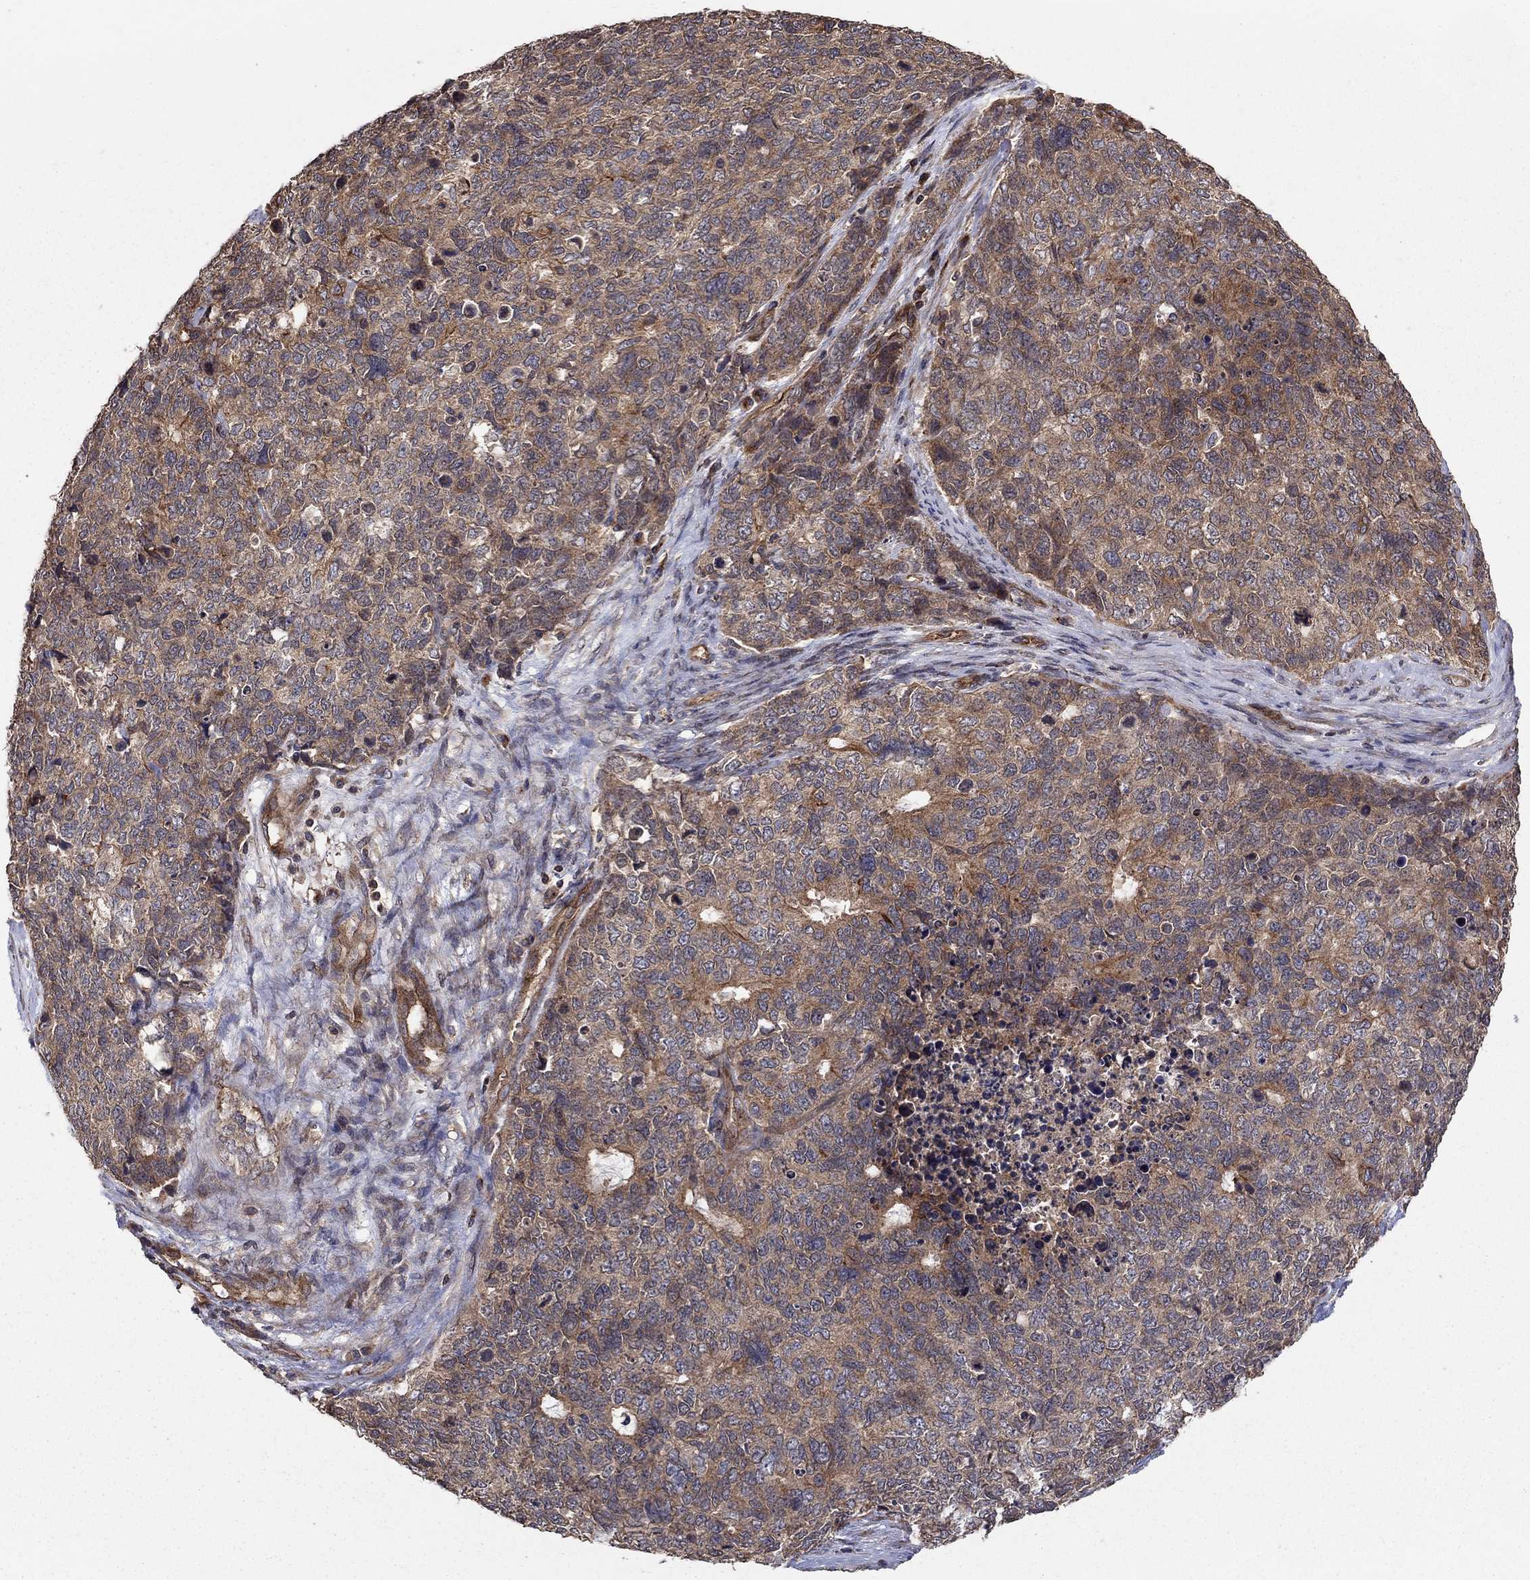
{"staining": {"intensity": "moderate", "quantity": "25%-75%", "location": "cytoplasmic/membranous"}, "tissue": "cervical cancer", "cell_type": "Tumor cells", "image_type": "cancer", "snomed": [{"axis": "morphology", "description": "Squamous cell carcinoma, NOS"}, {"axis": "topography", "description": "Cervix"}], "caption": "Protein analysis of cervical cancer tissue demonstrates moderate cytoplasmic/membranous positivity in approximately 25%-75% of tumor cells.", "gene": "BMERB1", "patient": {"sex": "female", "age": 63}}